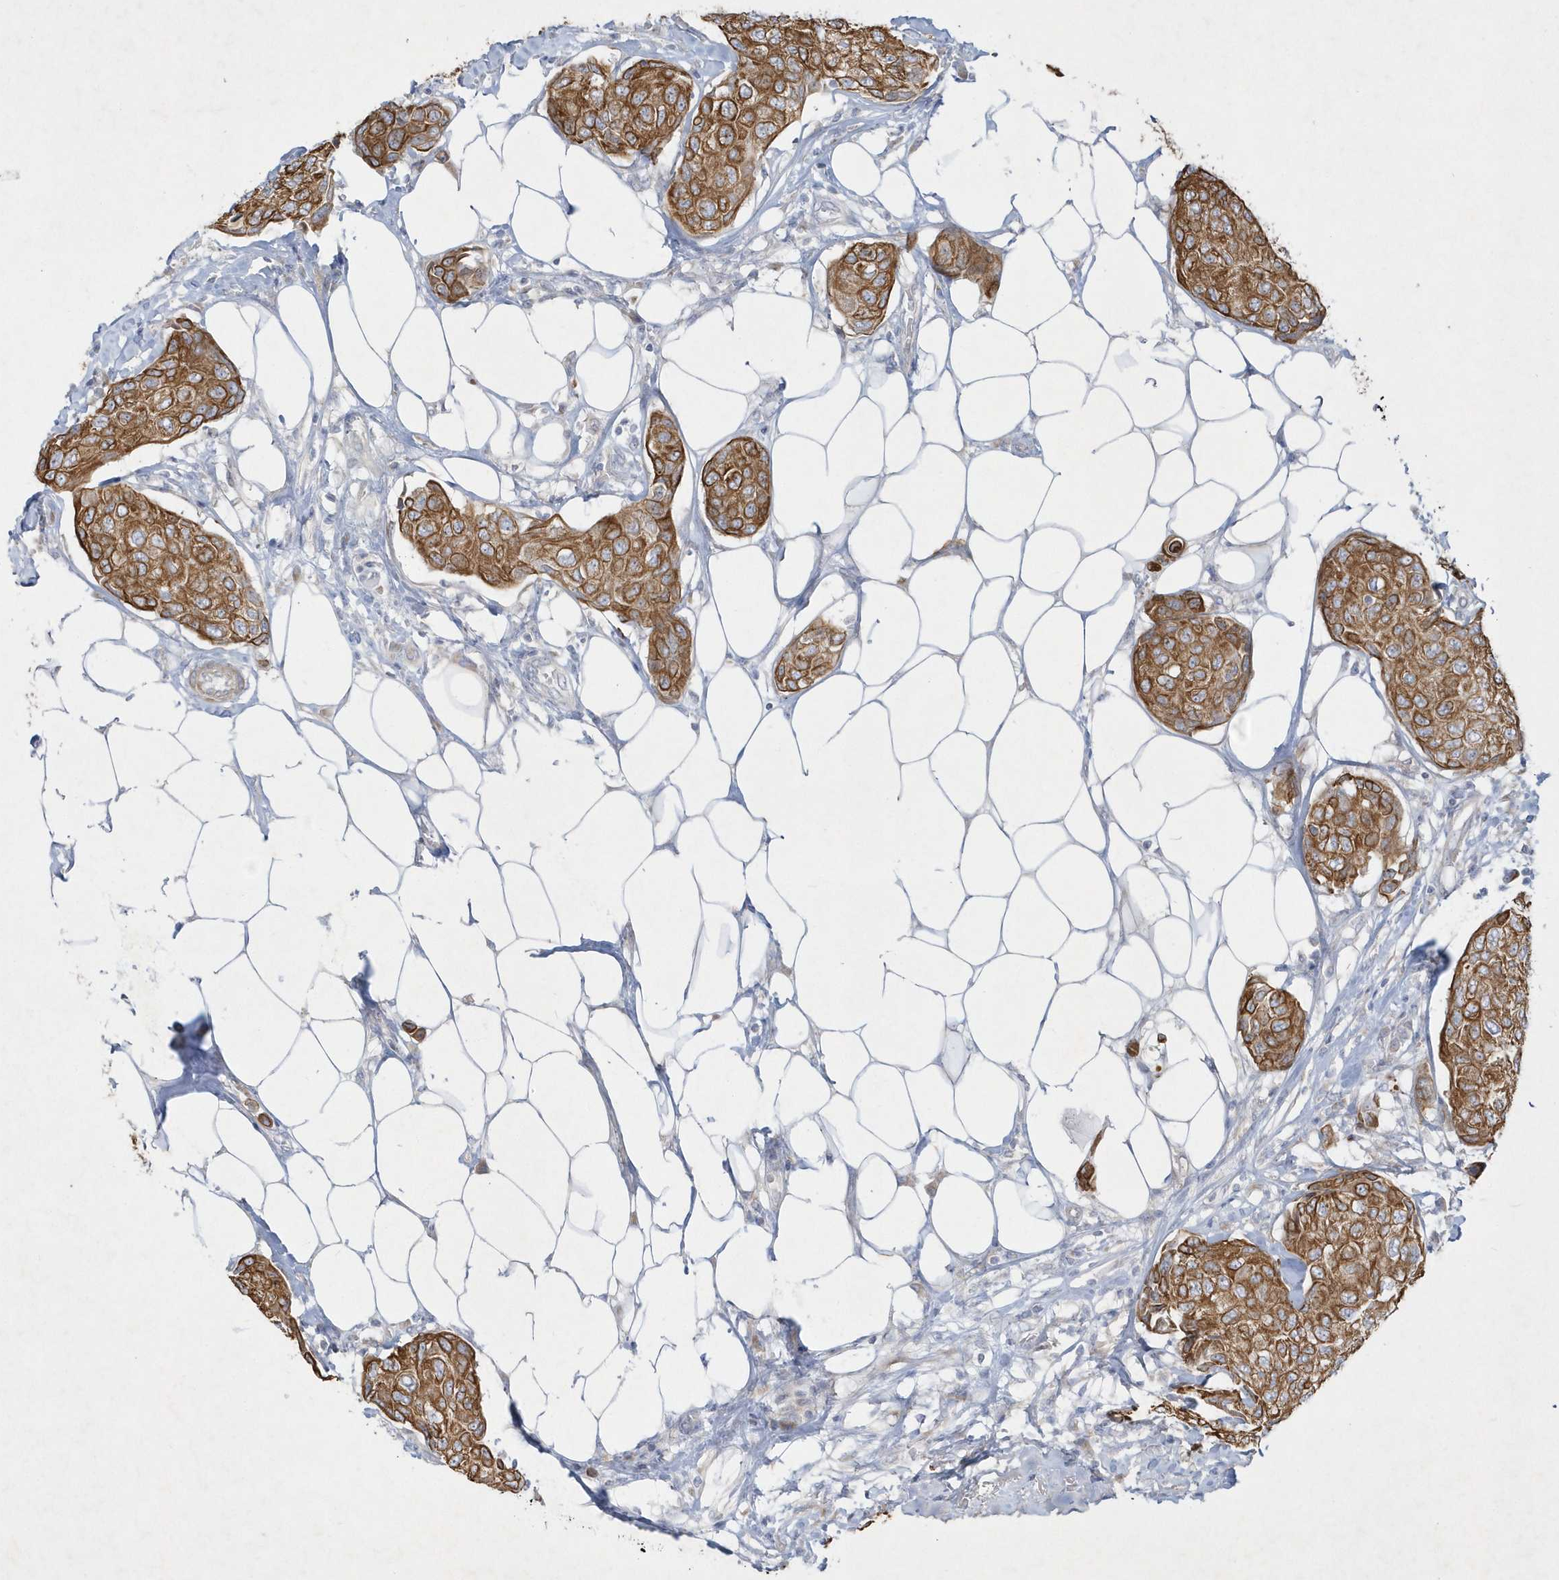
{"staining": {"intensity": "strong", "quantity": ">75%", "location": "cytoplasmic/membranous"}, "tissue": "breast cancer", "cell_type": "Tumor cells", "image_type": "cancer", "snomed": [{"axis": "morphology", "description": "Duct carcinoma"}, {"axis": "topography", "description": "Breast"}], "caption": "Protein expression analysis of breast invasive ductal carcinoma displays strong cytoplasmic/membranous staining in about >75% of tumor cells.", "gene": "LARS1", "patient": {"sex": "female", "age": 80}}